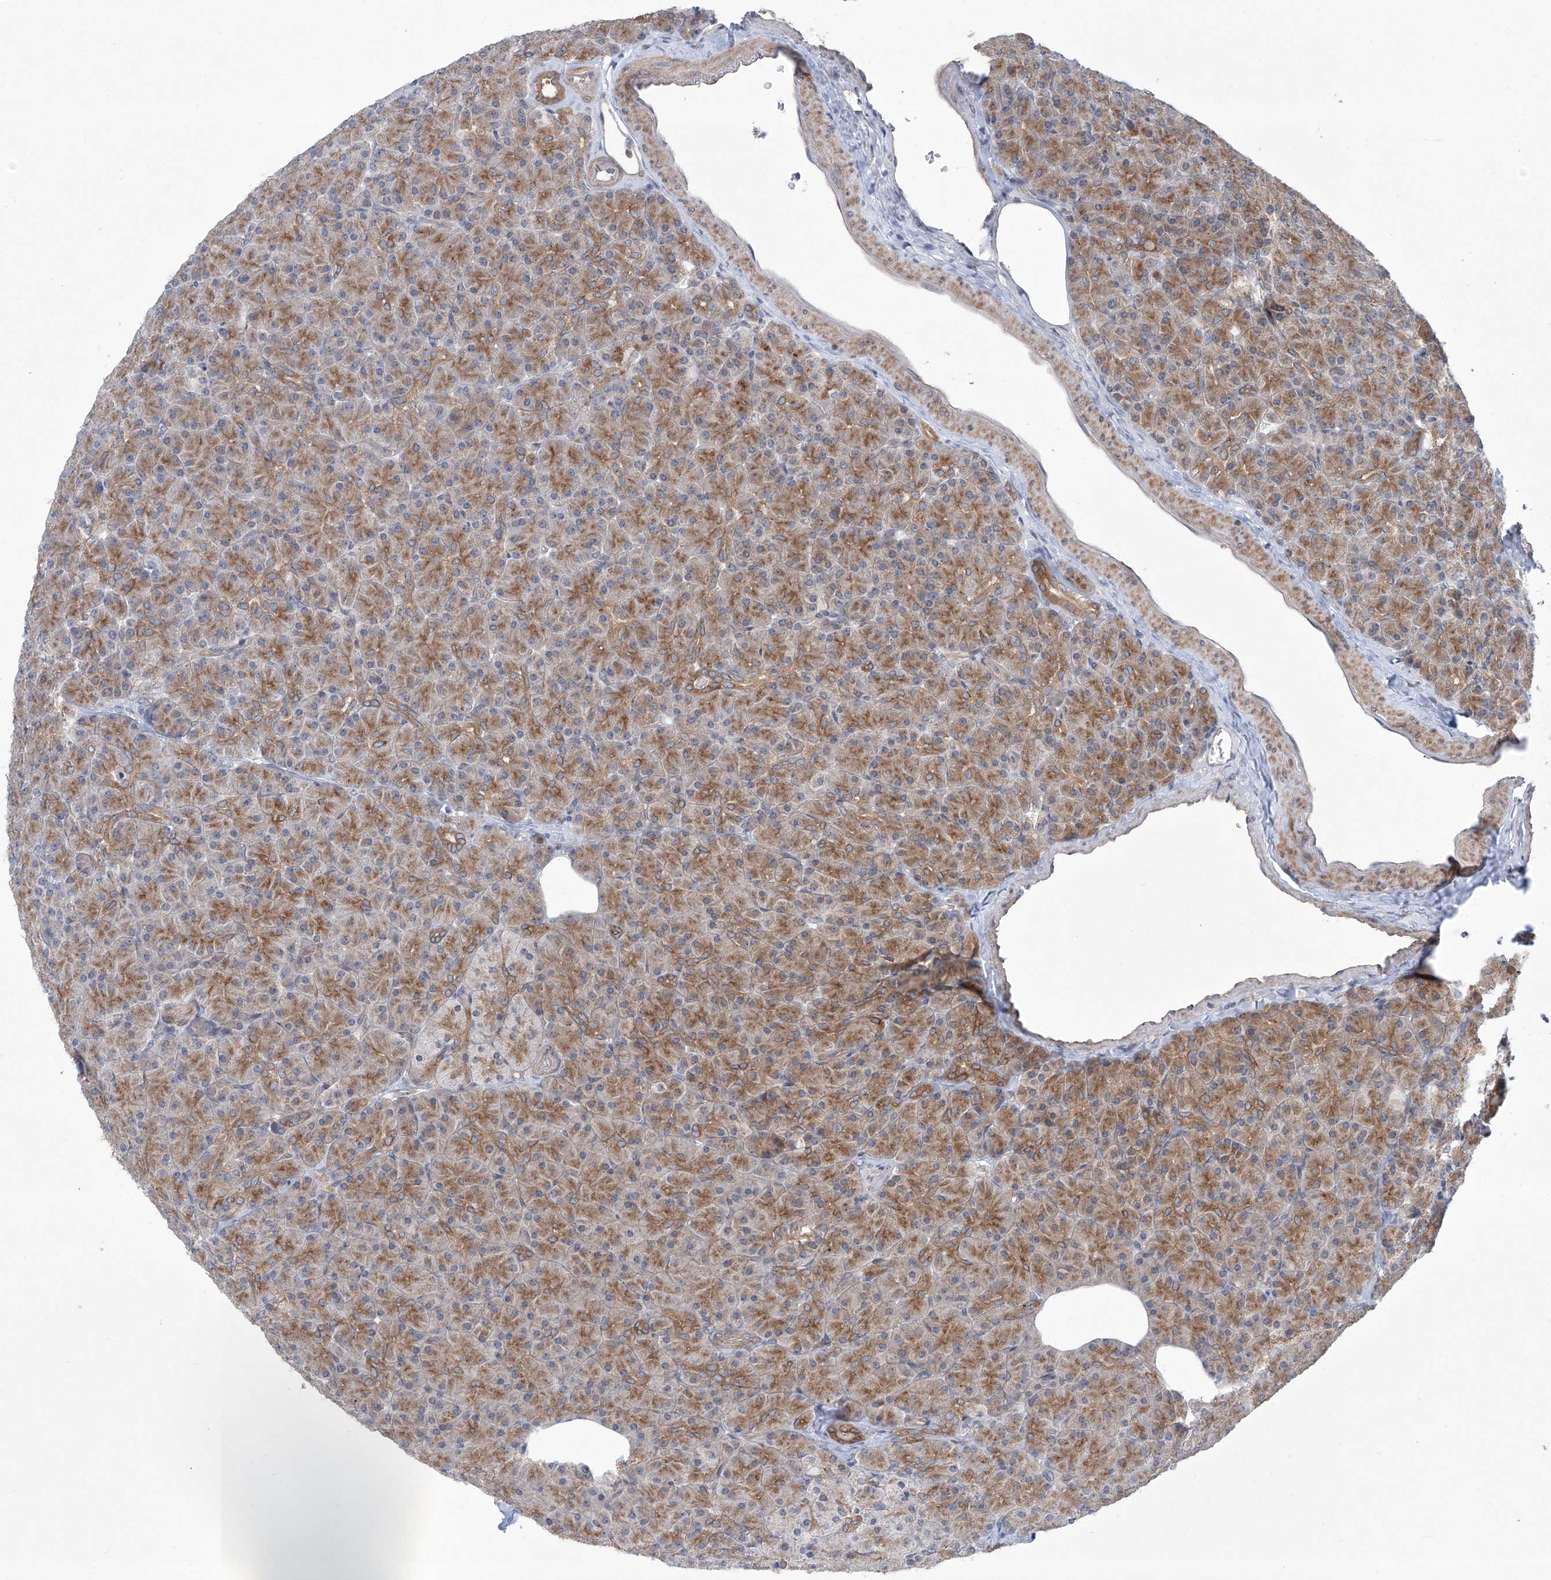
{"staining": {"intensity": "strong", "quantity": "25%-75%", "location": "cytoplasmic/membranous"}, "tissue": "pancreas", "cell_type": "Exocrine glandular cells", "image_type": "normal", "snomed": [{"axis": "morphology", "description": "Normal tissue, NOS"}, {"axis": "topography", "description": "Pancreas"}], "caption": "Immunohistochemical staining of normal human pancreas displays strong cytoplasmic/membranous protein staining in about 25%-75% of exocrine glandular cells.", "gene": "KLC4", "patient": {"sex": "female", "age": 43}}